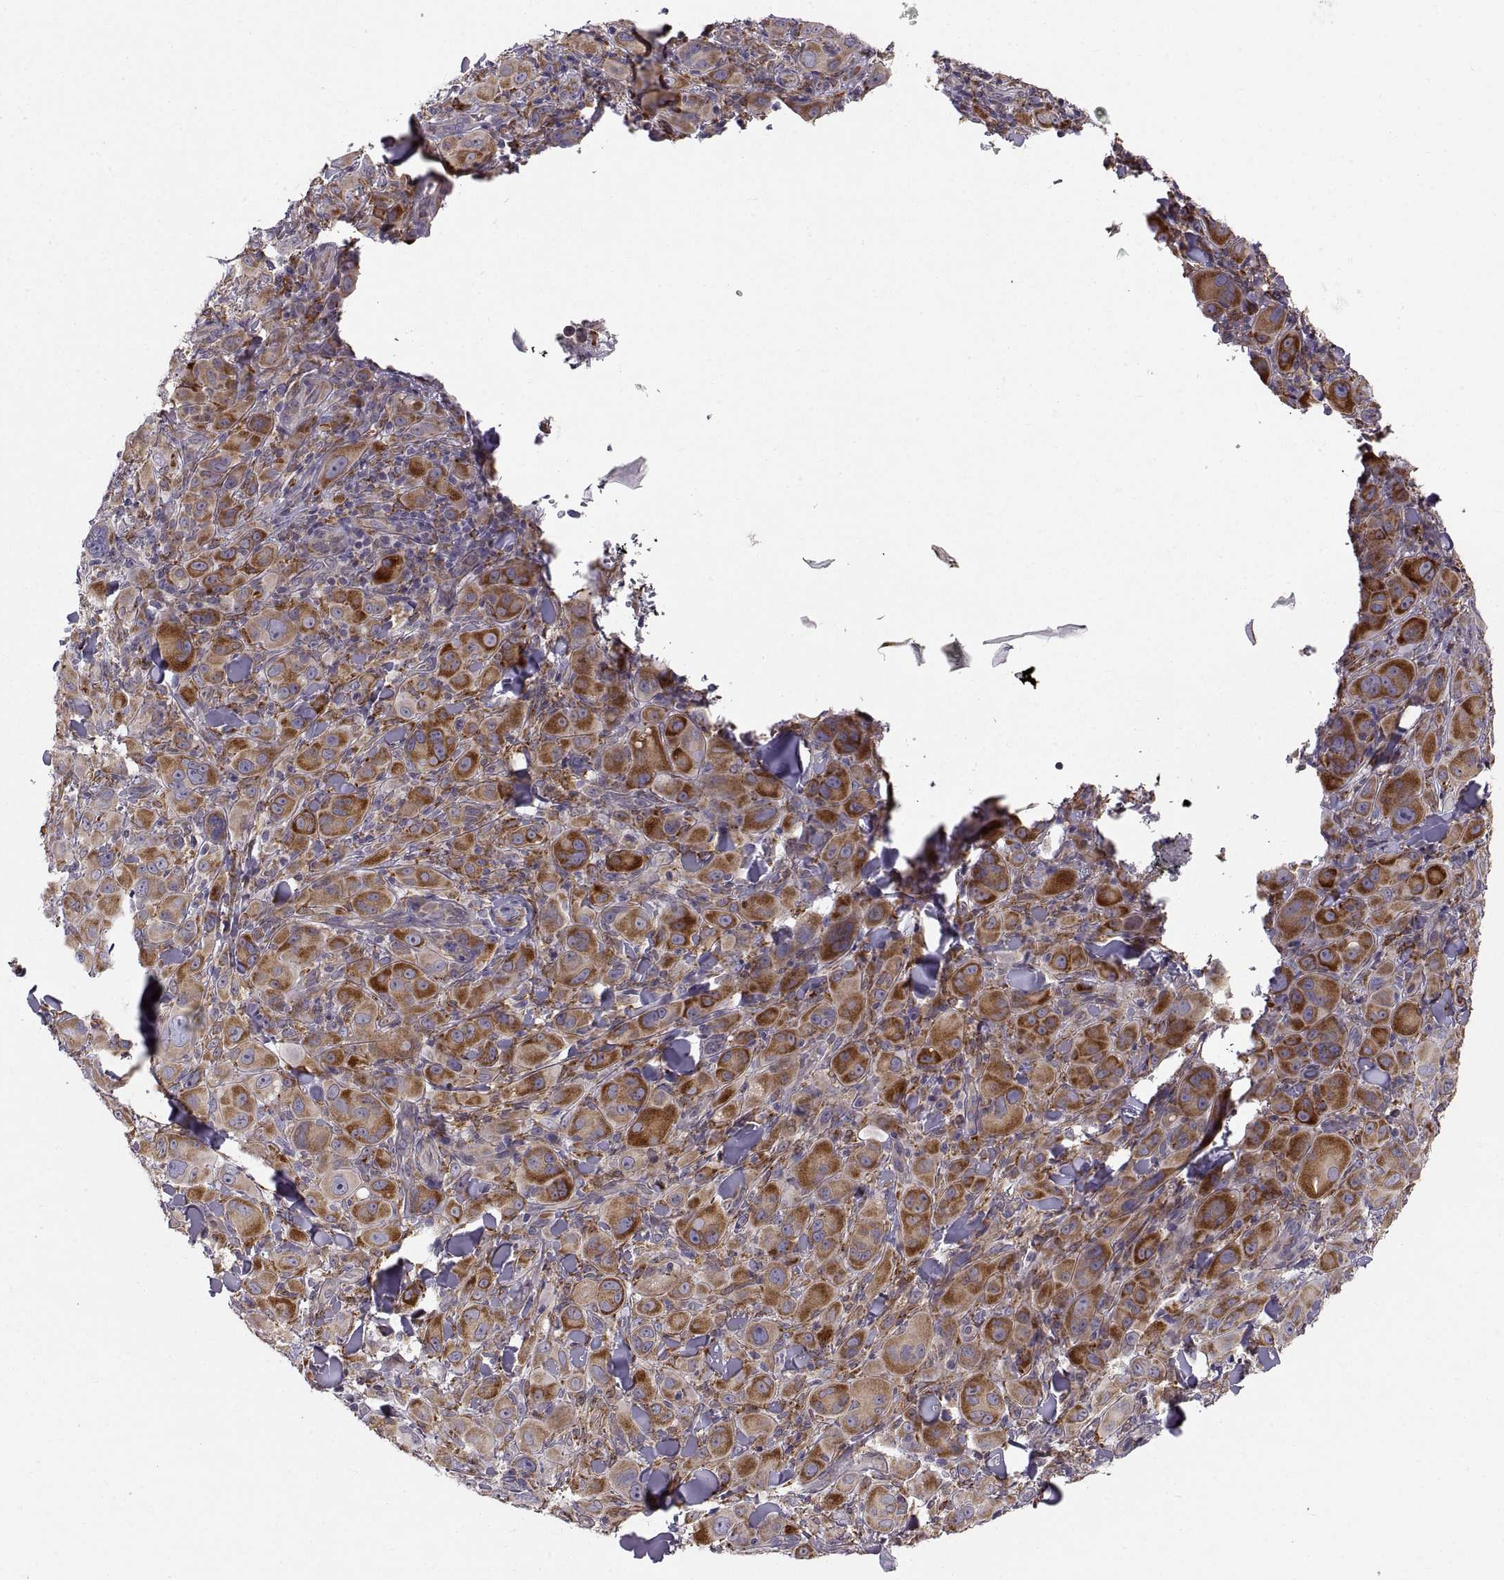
{"staining": {"intensity": "strong", "quantity": ">75%", "location": "cytoplasmic/membranous"}, "tissue": "melanoma", "cell_type": "Tumor cells", "image_type": "cancer", "snomed": [{"axis": "morphology", "description": "Malignant melanoma, NOS"}, {"axis": "topography", "description": "Skin"}], "caption": "Immunohistochemistry staining of malignant melanoma, which exhibits high levels of strong cytoplasmic/membranous expression in approximately >75% of tumor cells indicating strong cytoplasmic/membranous protein expression. The staining was performed using DAB (brown) for protein detection and nuclei were counterstained in hematoxylin (blue).", "gene": "PLEKHB2", "patient": {"sex": "female", "age": 87}}